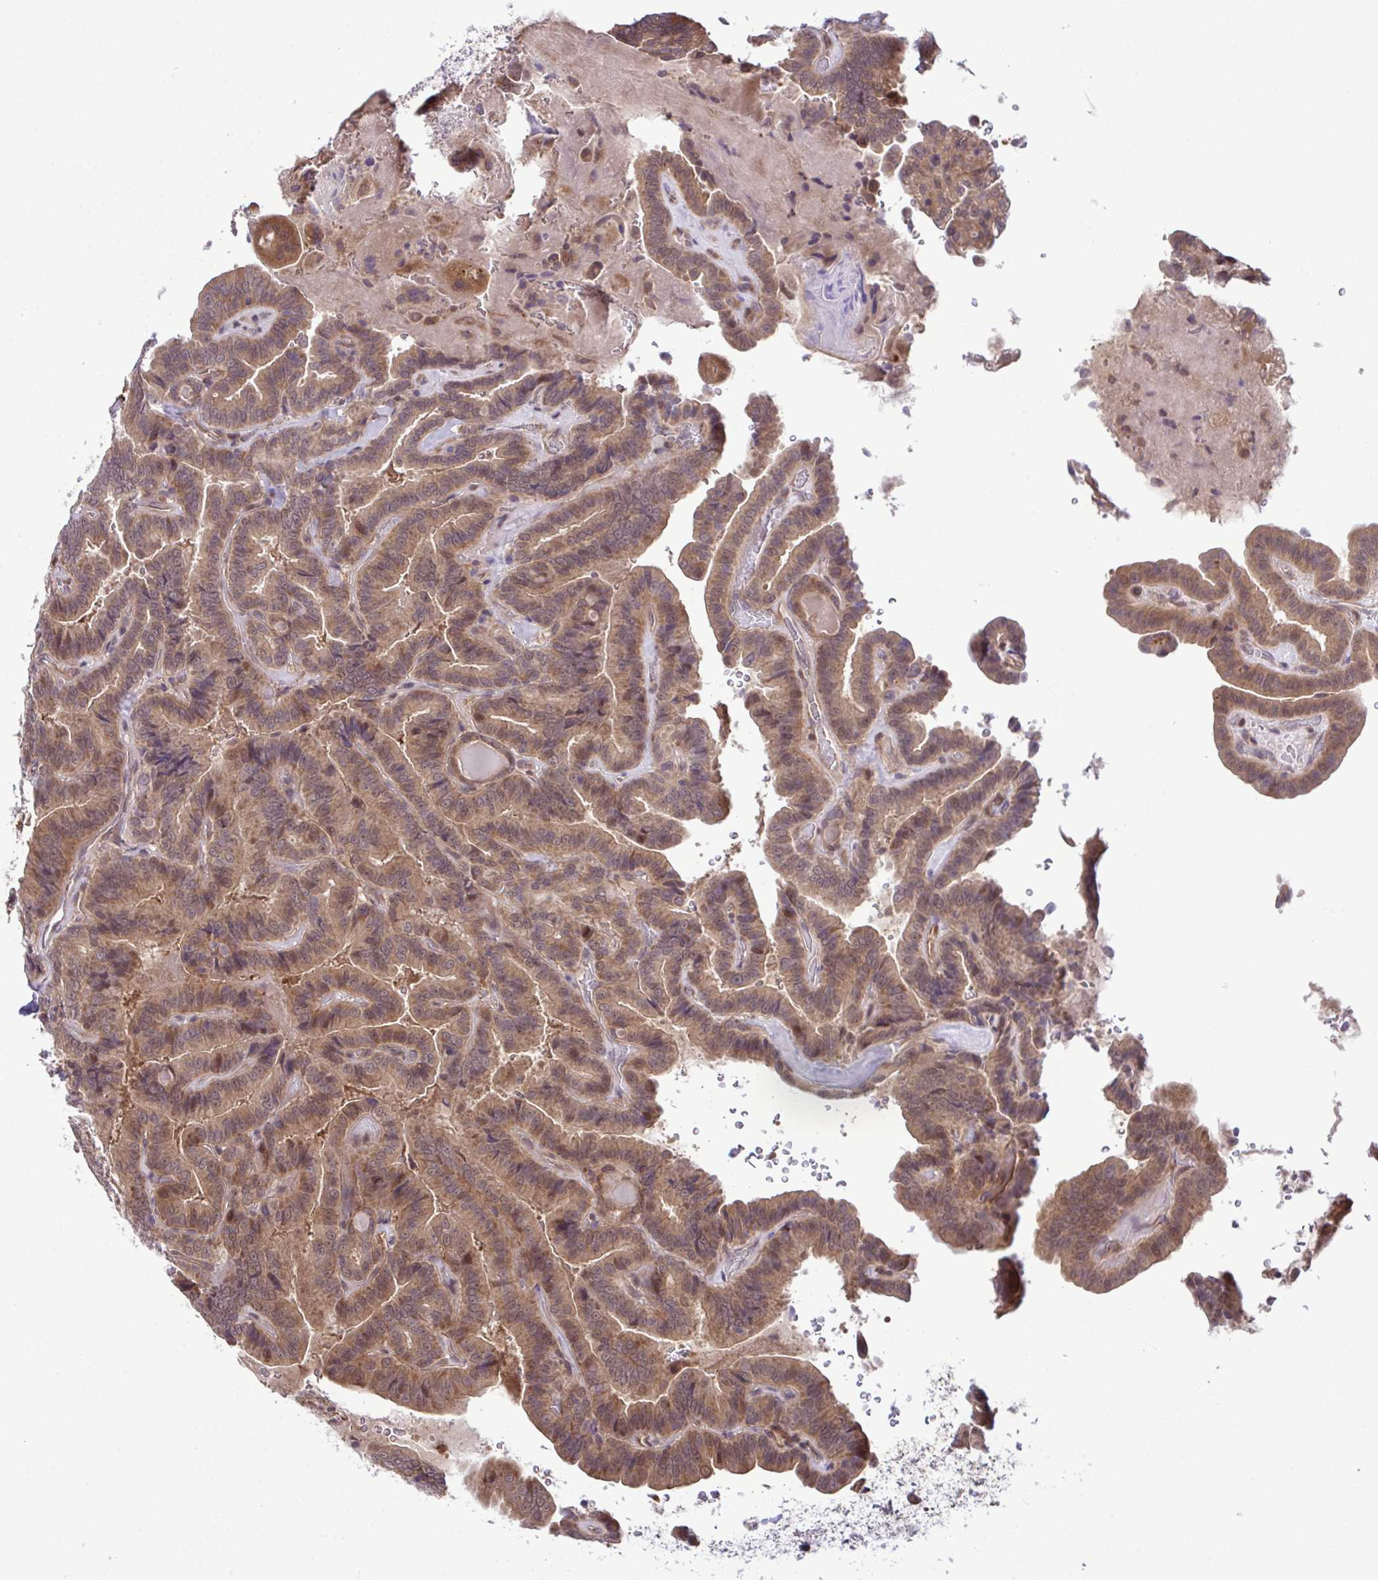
{"staining": {"intensity": "moderate", "quantity": ">75%", "location": "cytoplasmic/membranous,nuclear"}, "tissue": "thyroid cancer", "cell_type": "Tumor cells", "image_type": "cancer", "snomed": [{"axis": "morphology", "description": "Papillary adenocarcinoma, NOS"}, {"axis": "topography", "description": "Thyroid gland"}], "caption": "Protein analysis of thyroid cancer (papillary adenocarcinoma) tissue demonstrates moderate cytoplasmic/membranous and nuclear positivity in about >75% of tumor cells.", "gene": "CMPK1", "patient": {"sex": "male", "age": 61}}